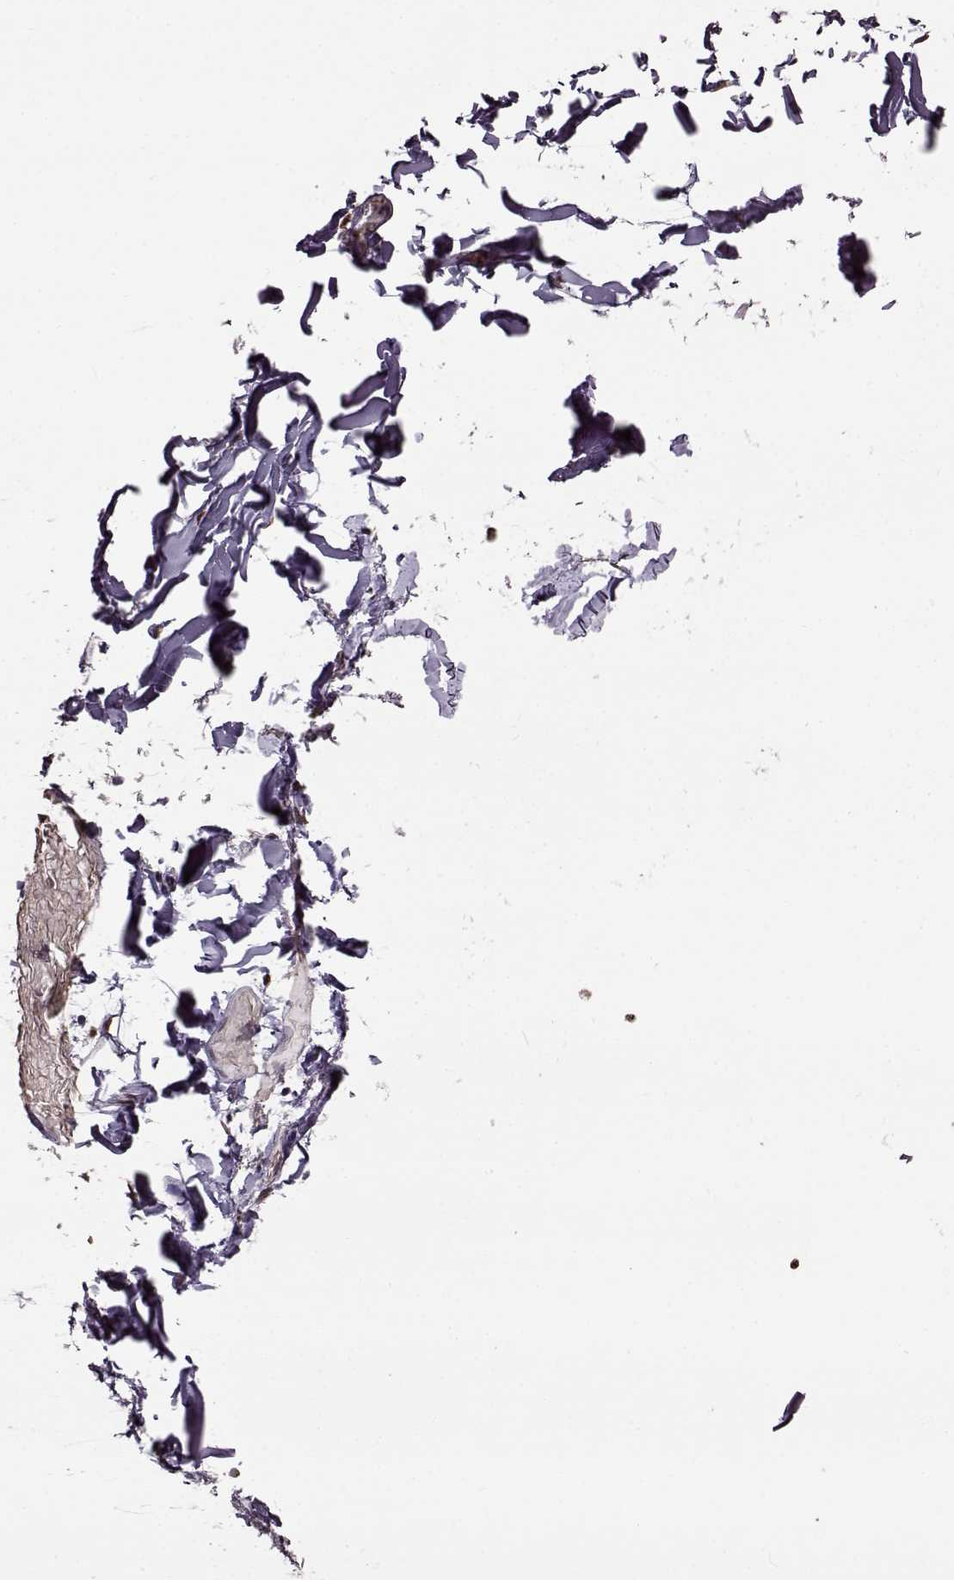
{"staining": {"intensity": "moderate", "quantity": ">75%", "location": "nuclear"}, "tissue": "adipose tissue", "cell_type": "Adipocytes", "image_type": "normal", "snomed": [{"axis": "morphology", "description": "Normal tissue, NOS"}, {"axis": "topography", "description": "Gallbladder"}, {"axis": "topography", "description": "Peripheral nerve tissue"}], "caption": "This micrograph shows immunohistochemistry (IHC) staining of normal human adipose tissue, with medium moderate nuclear staining in approximately >75% of adipocytes.", "gene": "FTO", "patient": {"sex": "female", "age": 45}}